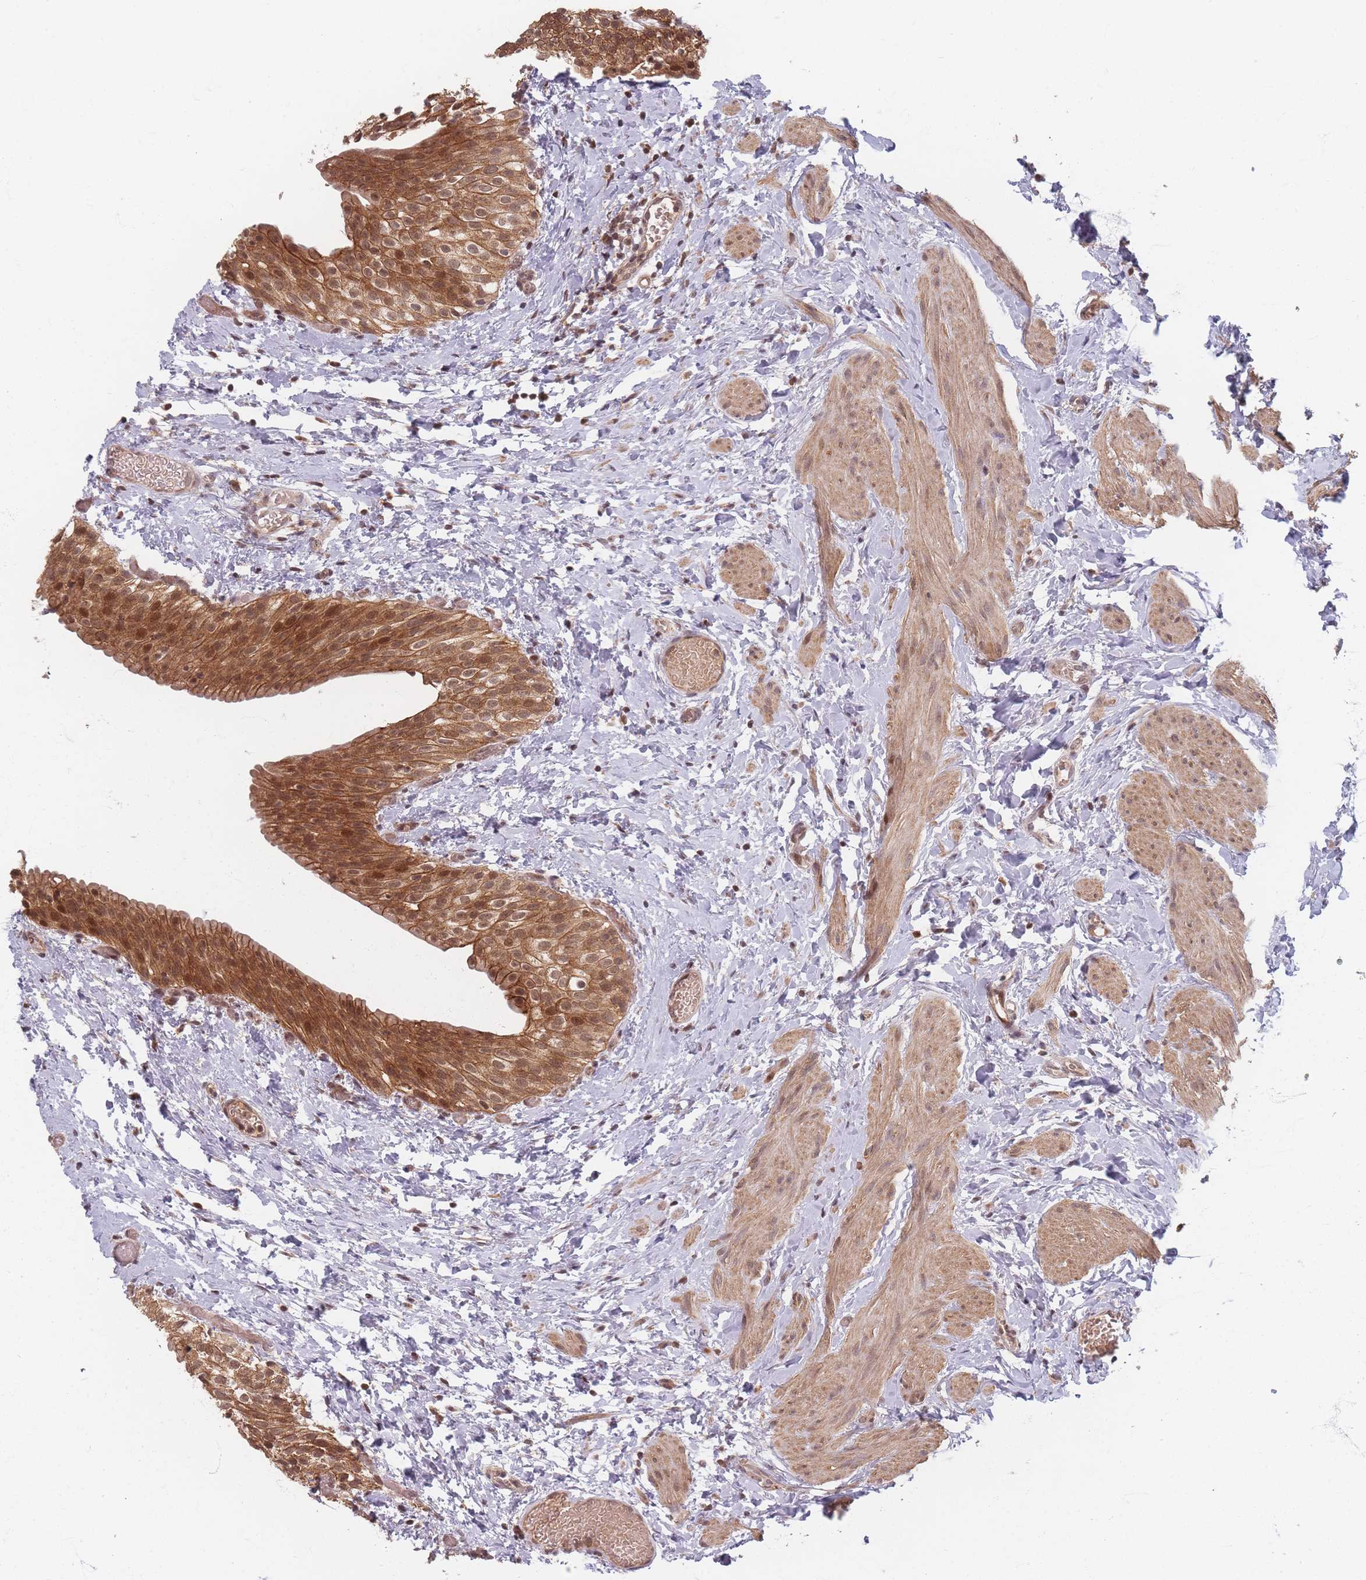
{"staining": {"intensity": "strong", "quantity": ">75%", "location": "cytoplasmic/membranous,nuclear"}, "tissue": "urinary bladder", "cell_type": "Urothelial cells", "image_type": "normal", "snomed": [{"axis": "morphology", "description": "Normal tissue, NOS"}, {"axis": "topography", "description": "Urinary bladder"}], "caption": "High-magnification brightfield microscopy of normal urinary bladder stained with DAB (brown) and counterstained with hematoxylin (blue). urothelial cells exhibit strong cytoplasmic/membranous,nuclear positivity is seen in approximately>75% of cells.", "gene": "RADX", "patient": {"sex": "male", "age": 1}}